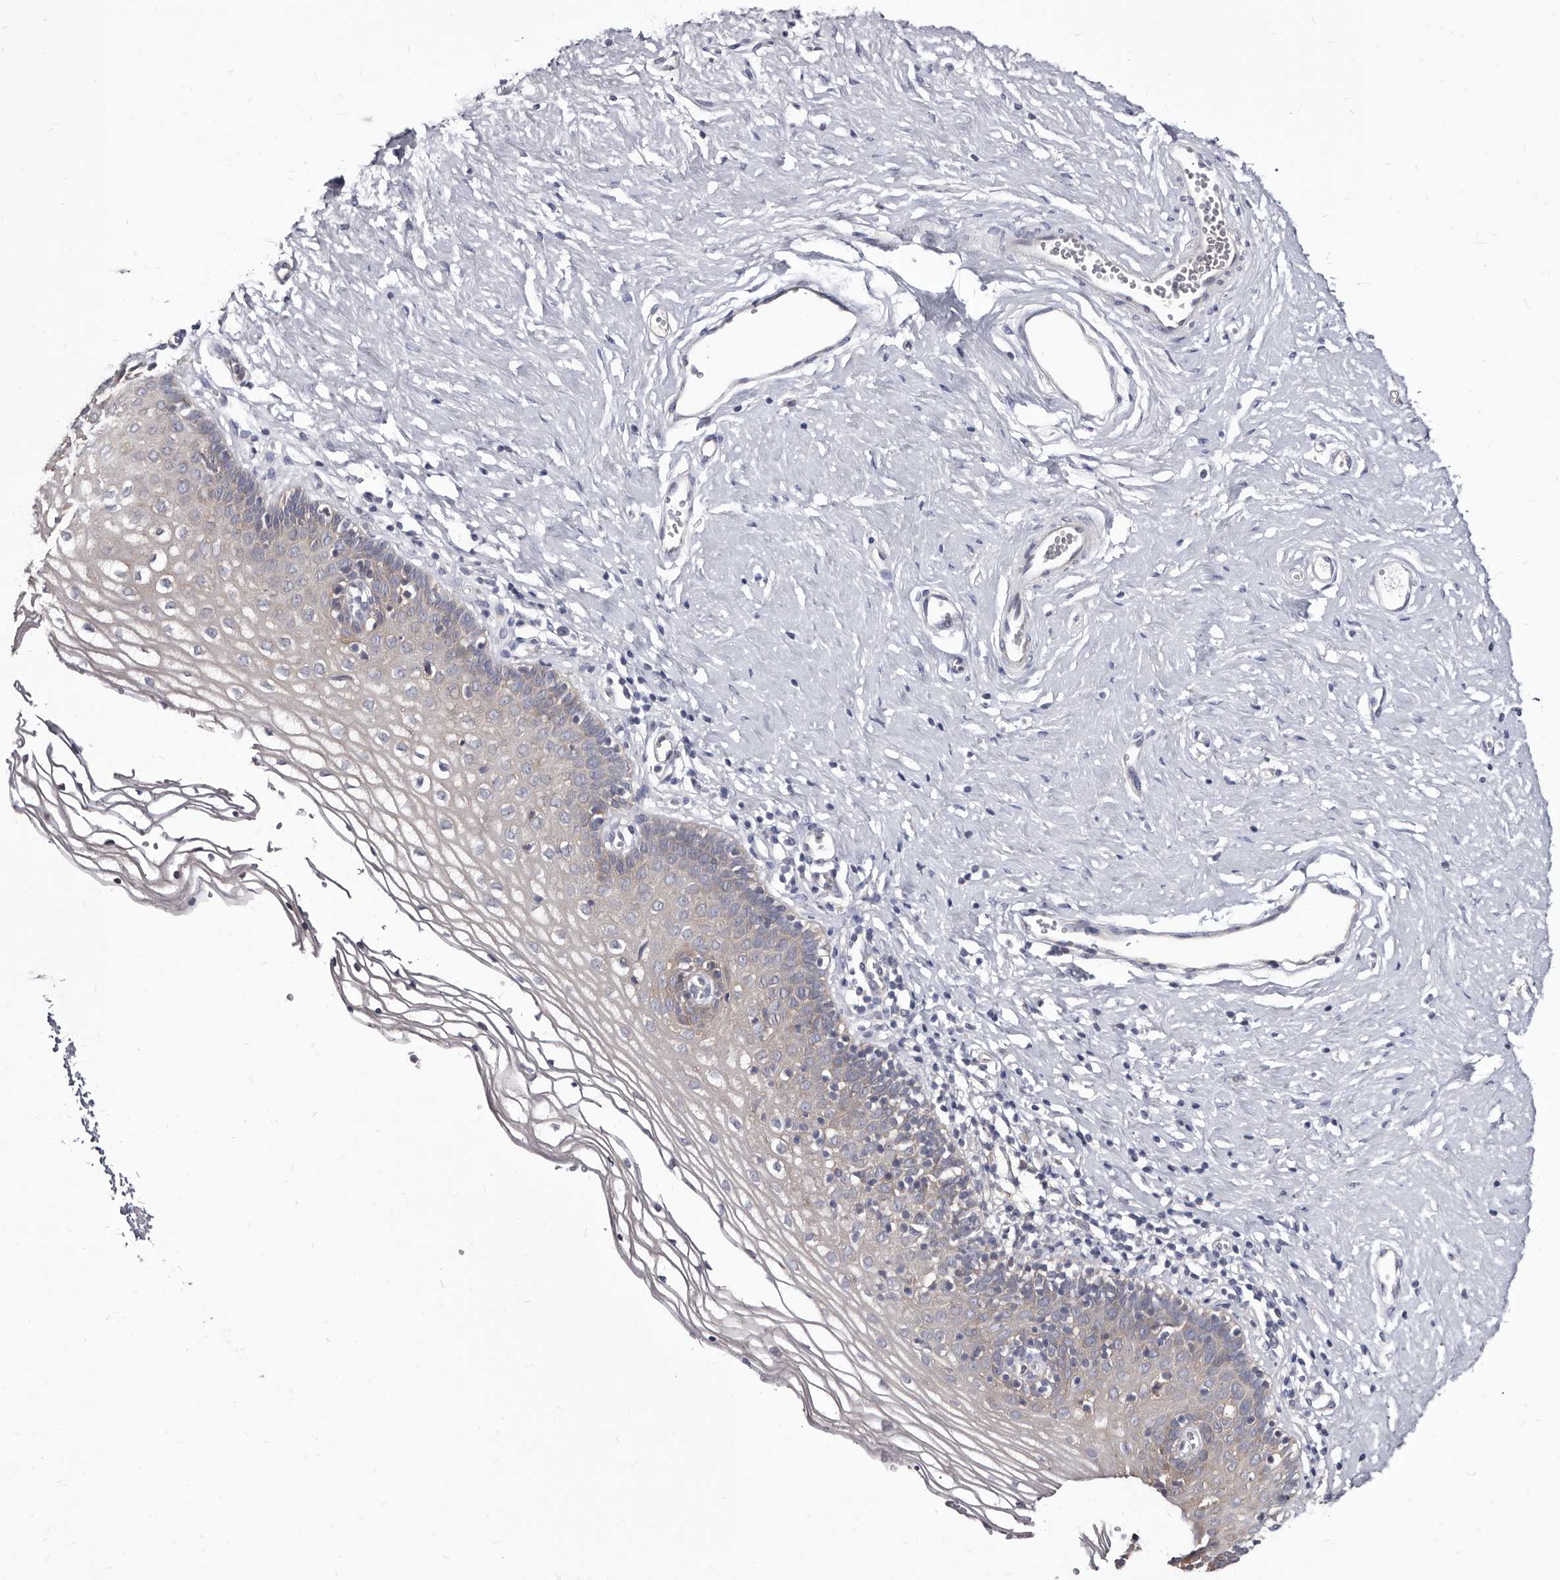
{"staining": {"intensity": "weak", "quantity": "<25%", "location": "cytoplasmic/membranous"}, "tissue": "vagina", "cell_type": "Squamous epithelial cells", "image_type": "normal", "snomed": [{"axis": "morphology", "description": "Normal tissue, NOS"}, {"axis": "topography", "description": "Vagina"}], "caption": "Protein analysis of unremarkable vagina displays no significant staining in squamous epithelial cells.", "gene": "ABCF2", "patient": {"sex": "female", "age": 32}}